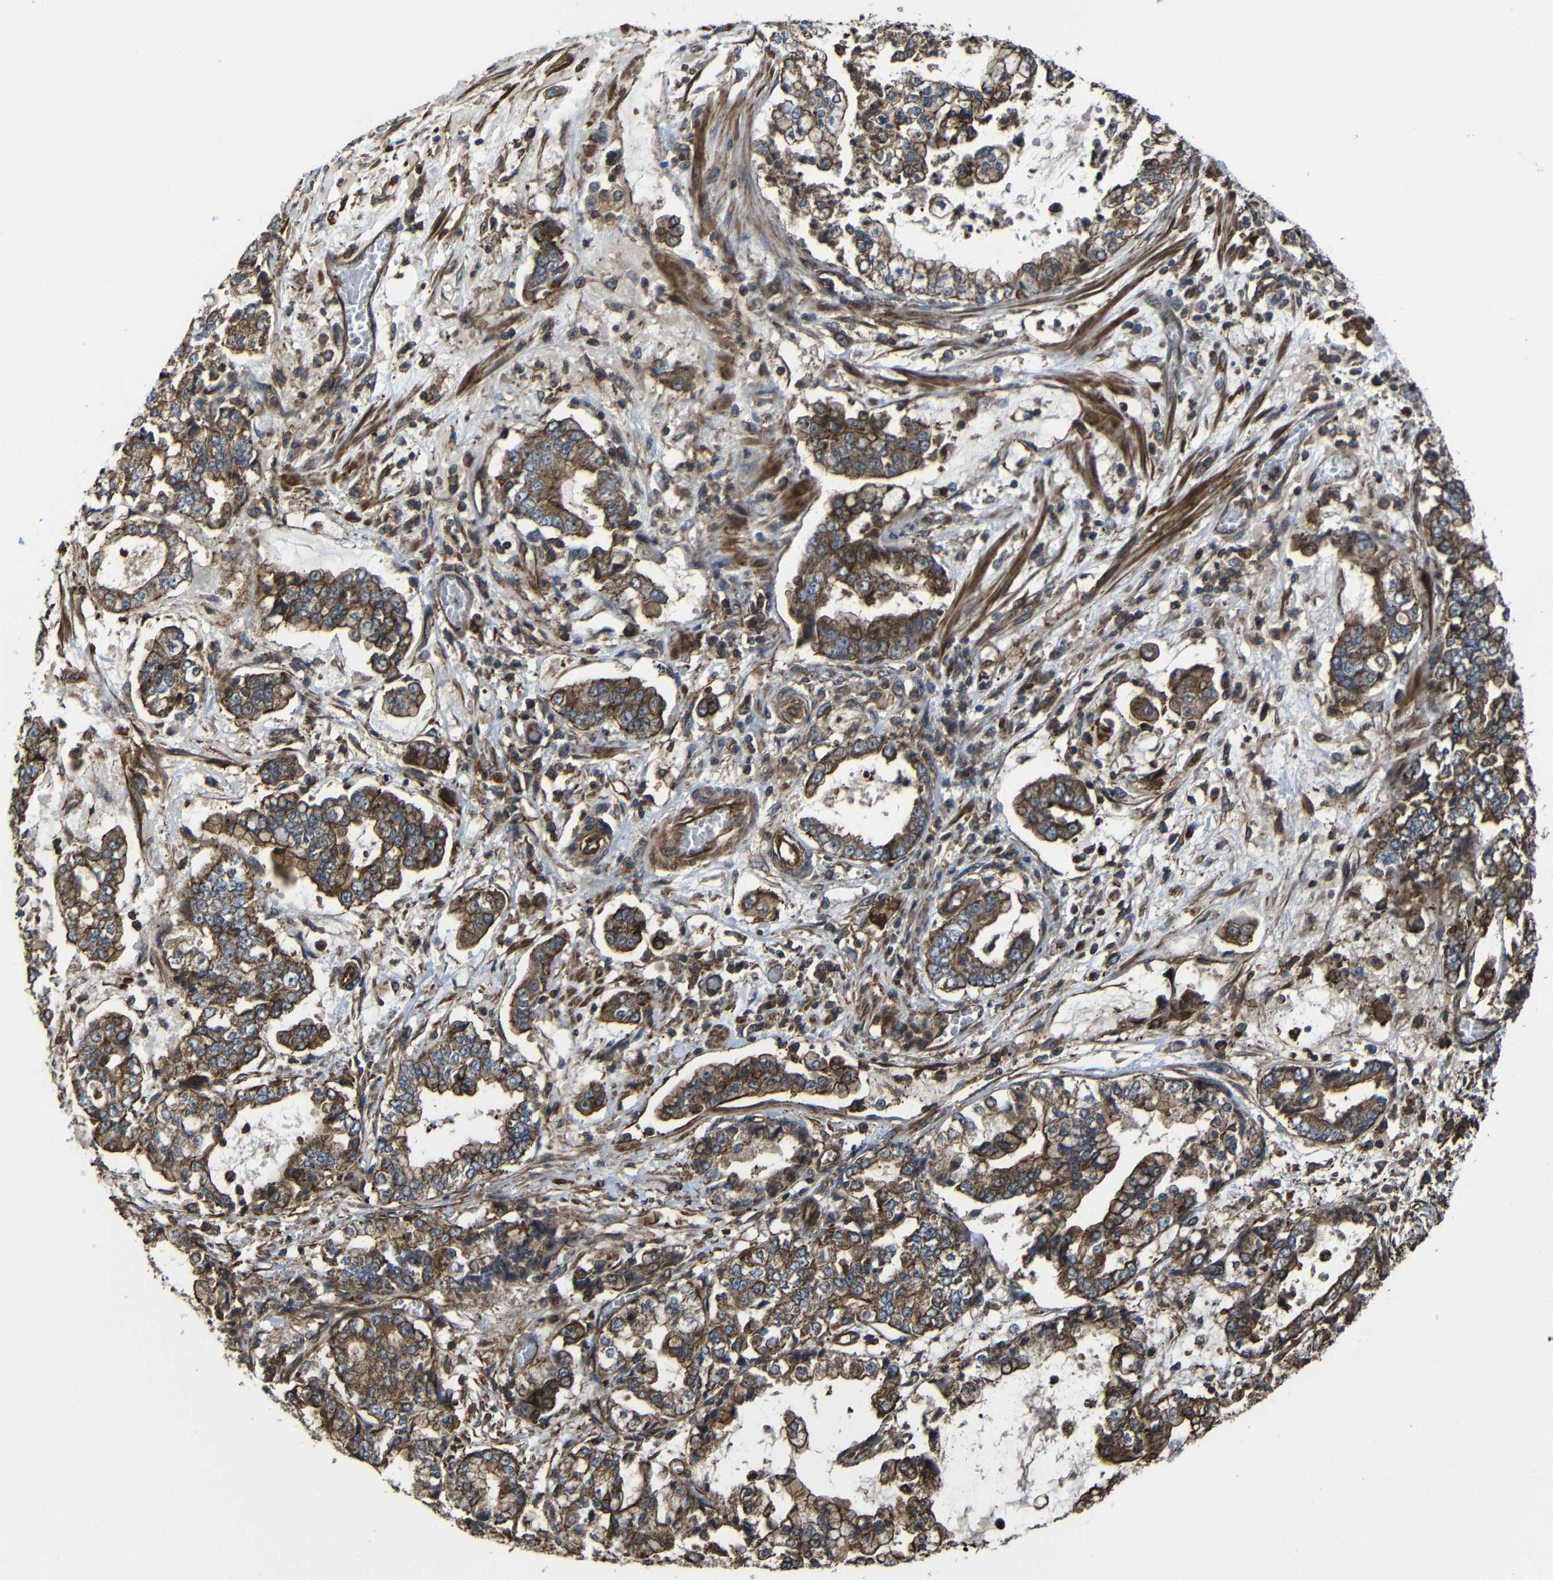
{"staining": {"intensity": "moderate", "quantity": ">75%", "location": "cytoplasmic/membranous"}, "tissue": "stomach cancer", "cell_type": "Tumor cells", "image_type": "cancer", "snomed": [{"axis": "morphology", "description": "Adenocarcinoma, NOS"}, {"axis": "topography", "description": "Stomach"}], "caption": "Human stomach cancer stained for a protein (brown) demonstrates moderate cytoplasmic/membranous positive staining in about >75% of tumor cells.", "gene": "PTCH1", "patient": {"sex": "male", "age": 76}}